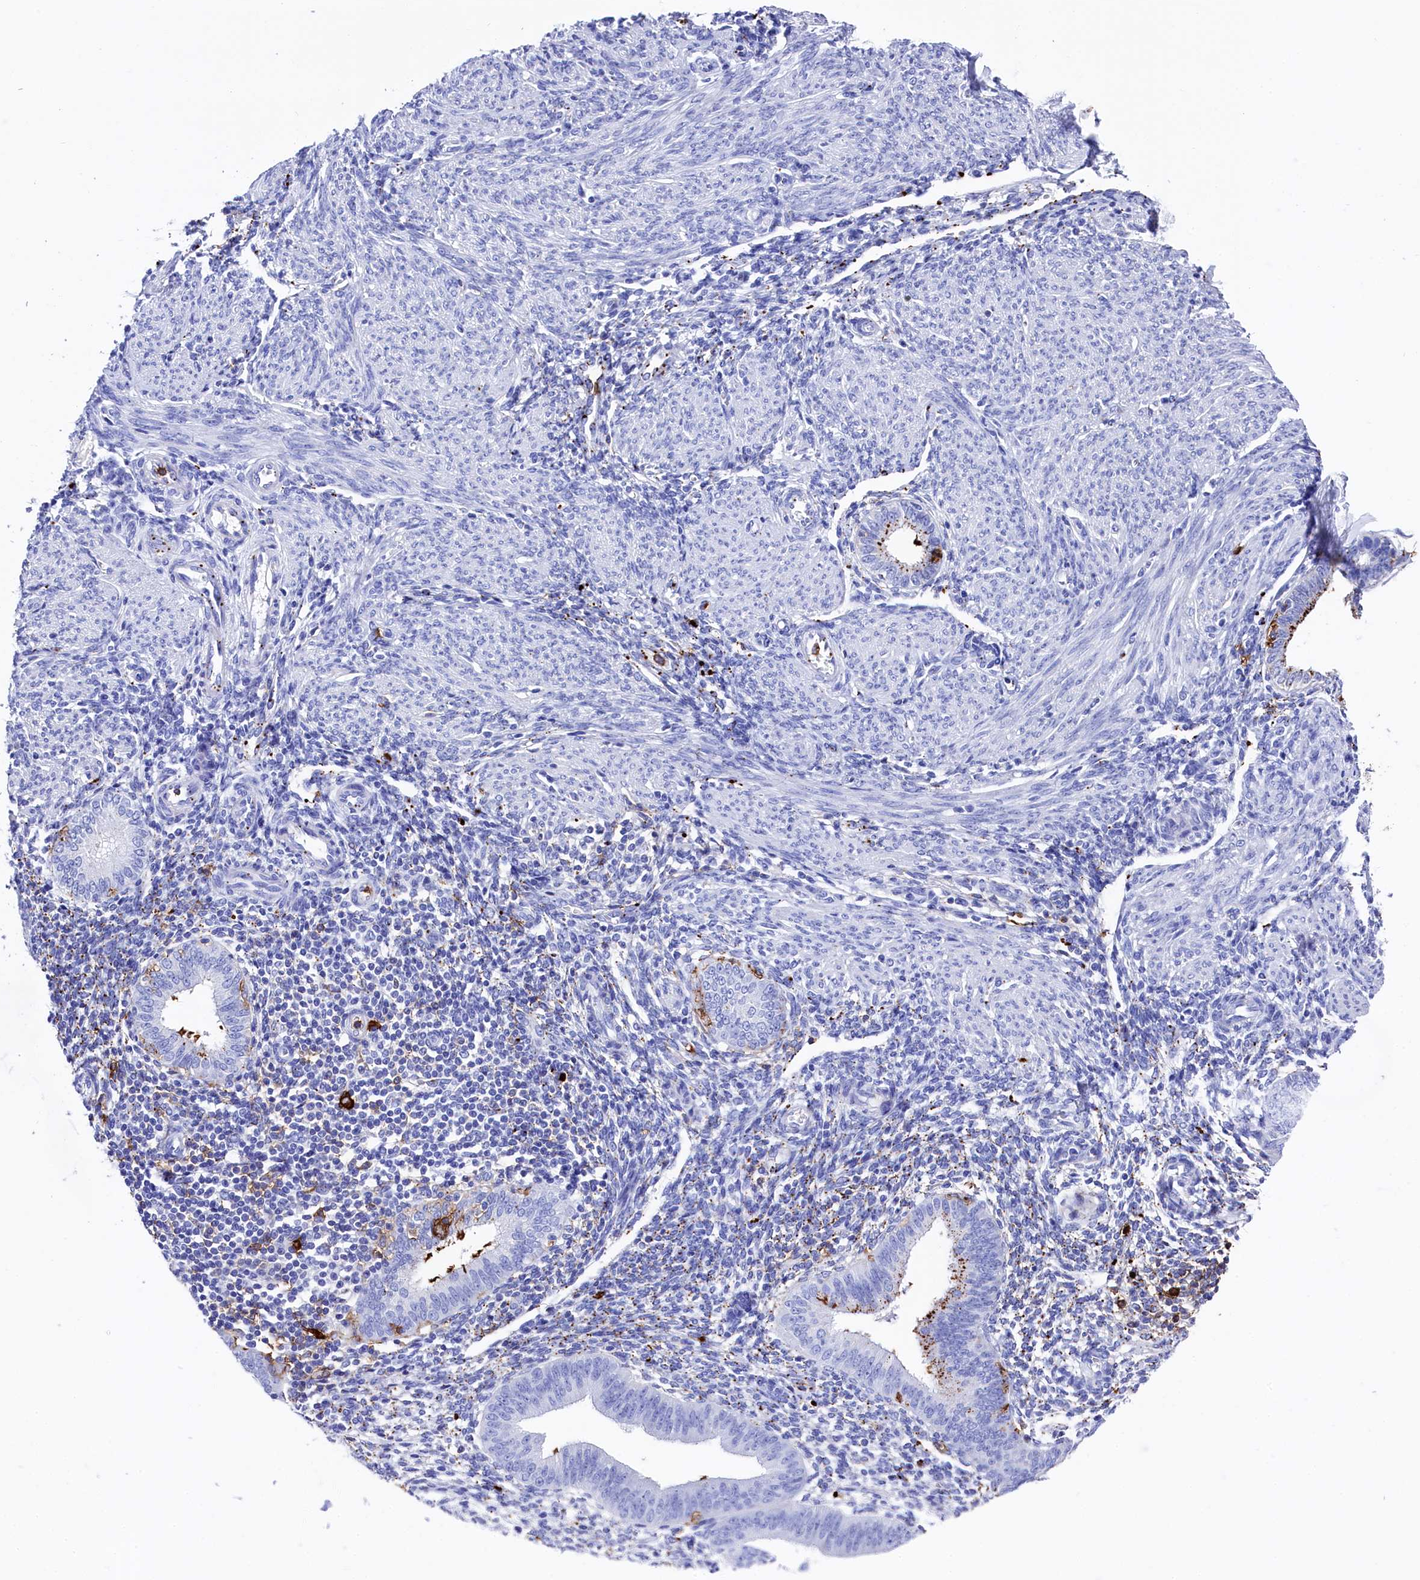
{"staining": {"intensity": "negative", "quantity": "none", "location": "none"}, "tissue": "endometrium", "cell_type": "Cells in endometrial stroma", "image_type": "normal", "snomed": [{"axis": "morphology", "description": "Normal tissue, NOS"}, {"axis": "topography", "description": "Uterus"}, {"axis": "topography", "description": "Endometrium"}], "caption": "DAB immunohistochemical staining of normal human endometrium exhibits no significant expression in cells in endometrial stroma.", "gene": "PLAC8", "patient": {"sex": "female", "age": 48}}